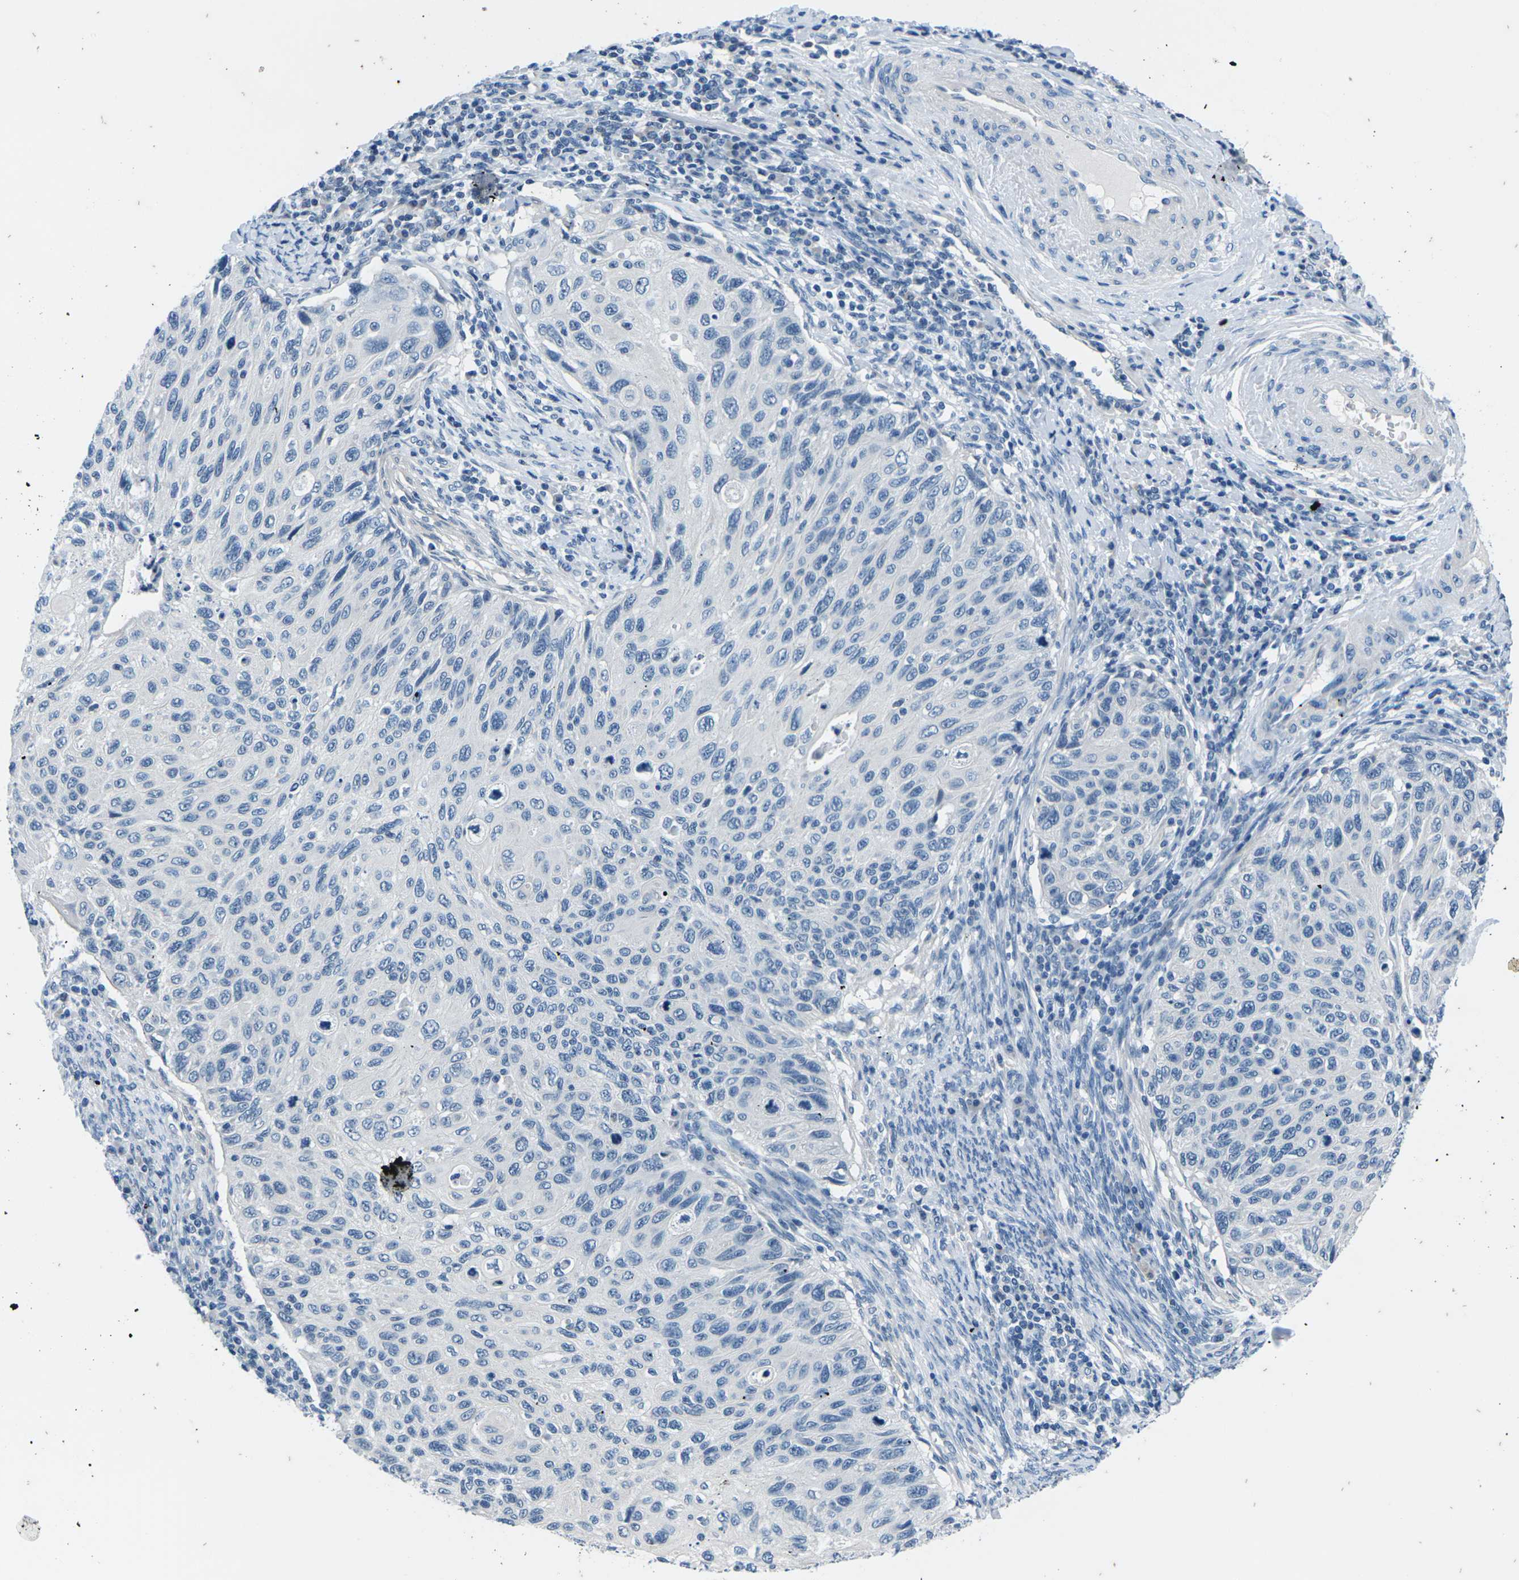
{"staining": {"intensity": "negative", "quantity": "none", "location": "none"}, "tissue": "cervical cancer", "cell_type": "Tumor cells", "image_type": "cancer", "snomed": [{"axis": "morphology", "description": "Squamous cell carcinoma, NOS"}, {"axis": "topography", "description": "Cervix"}], "caption": "Human squamous cell carcinoma (cervical) stained for a protein using IHC demonstrates no positivity in tumor cells.", "gene": "UMOD", "patient": {"sex": "female", "age": 70}}